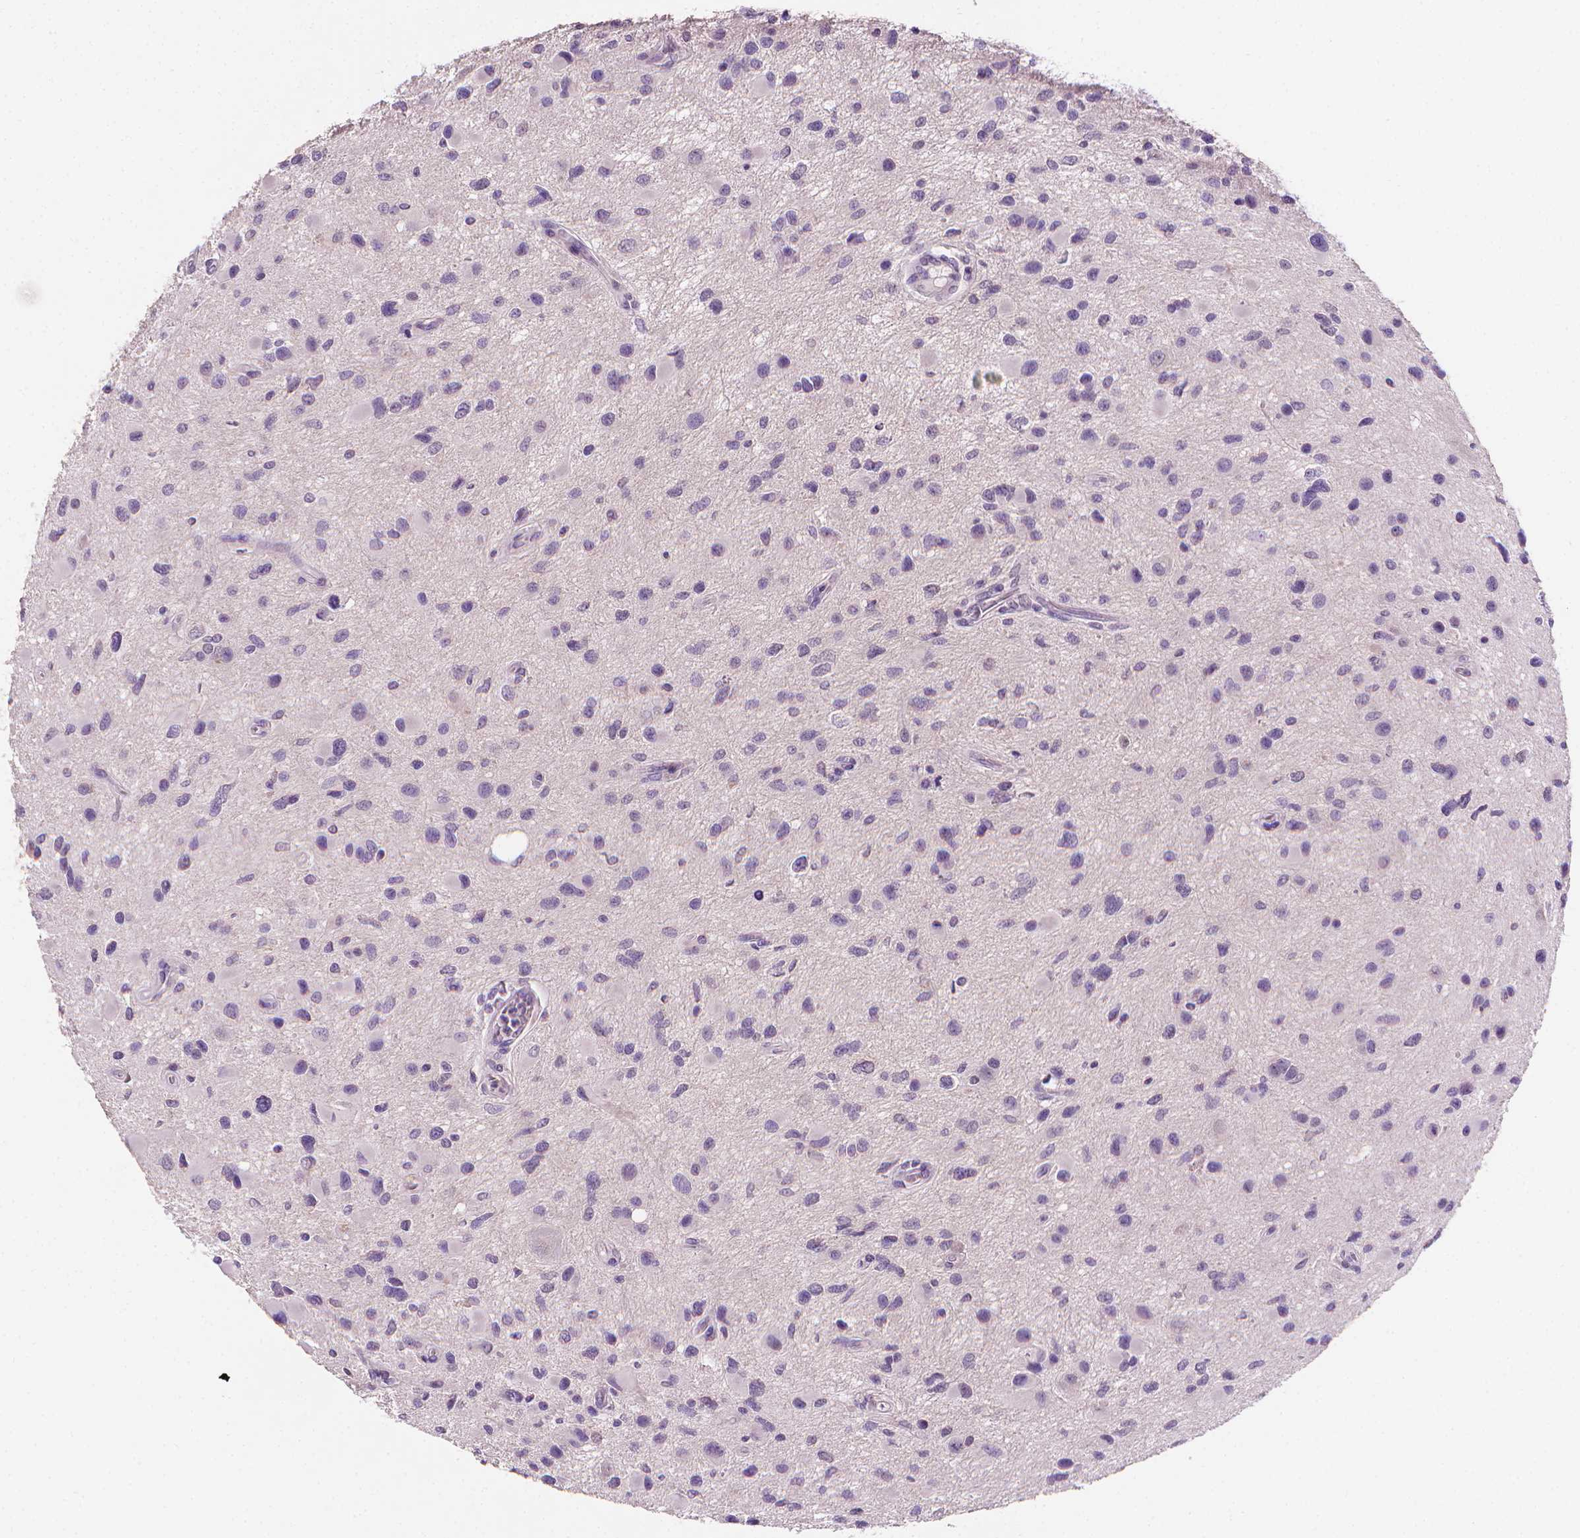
{"staining": {"intensity": "negative", "quantity": "none", "location": "none"}, "tissue": "glioma", "cell_type": "Tumor cells", "image_type": "cancer", "snomed": [{"axis": "morphology", "description": "Glioma, malignant, Low grade"}, {"axis": "topography", "description": "Brain"}], "caption": "The immunohistochemistry image has no significant expression in tumor cells of low-grade glioma (malignant) tissue.", "gene": "FASN", "patient": {"sex": "female", "age": 32}}